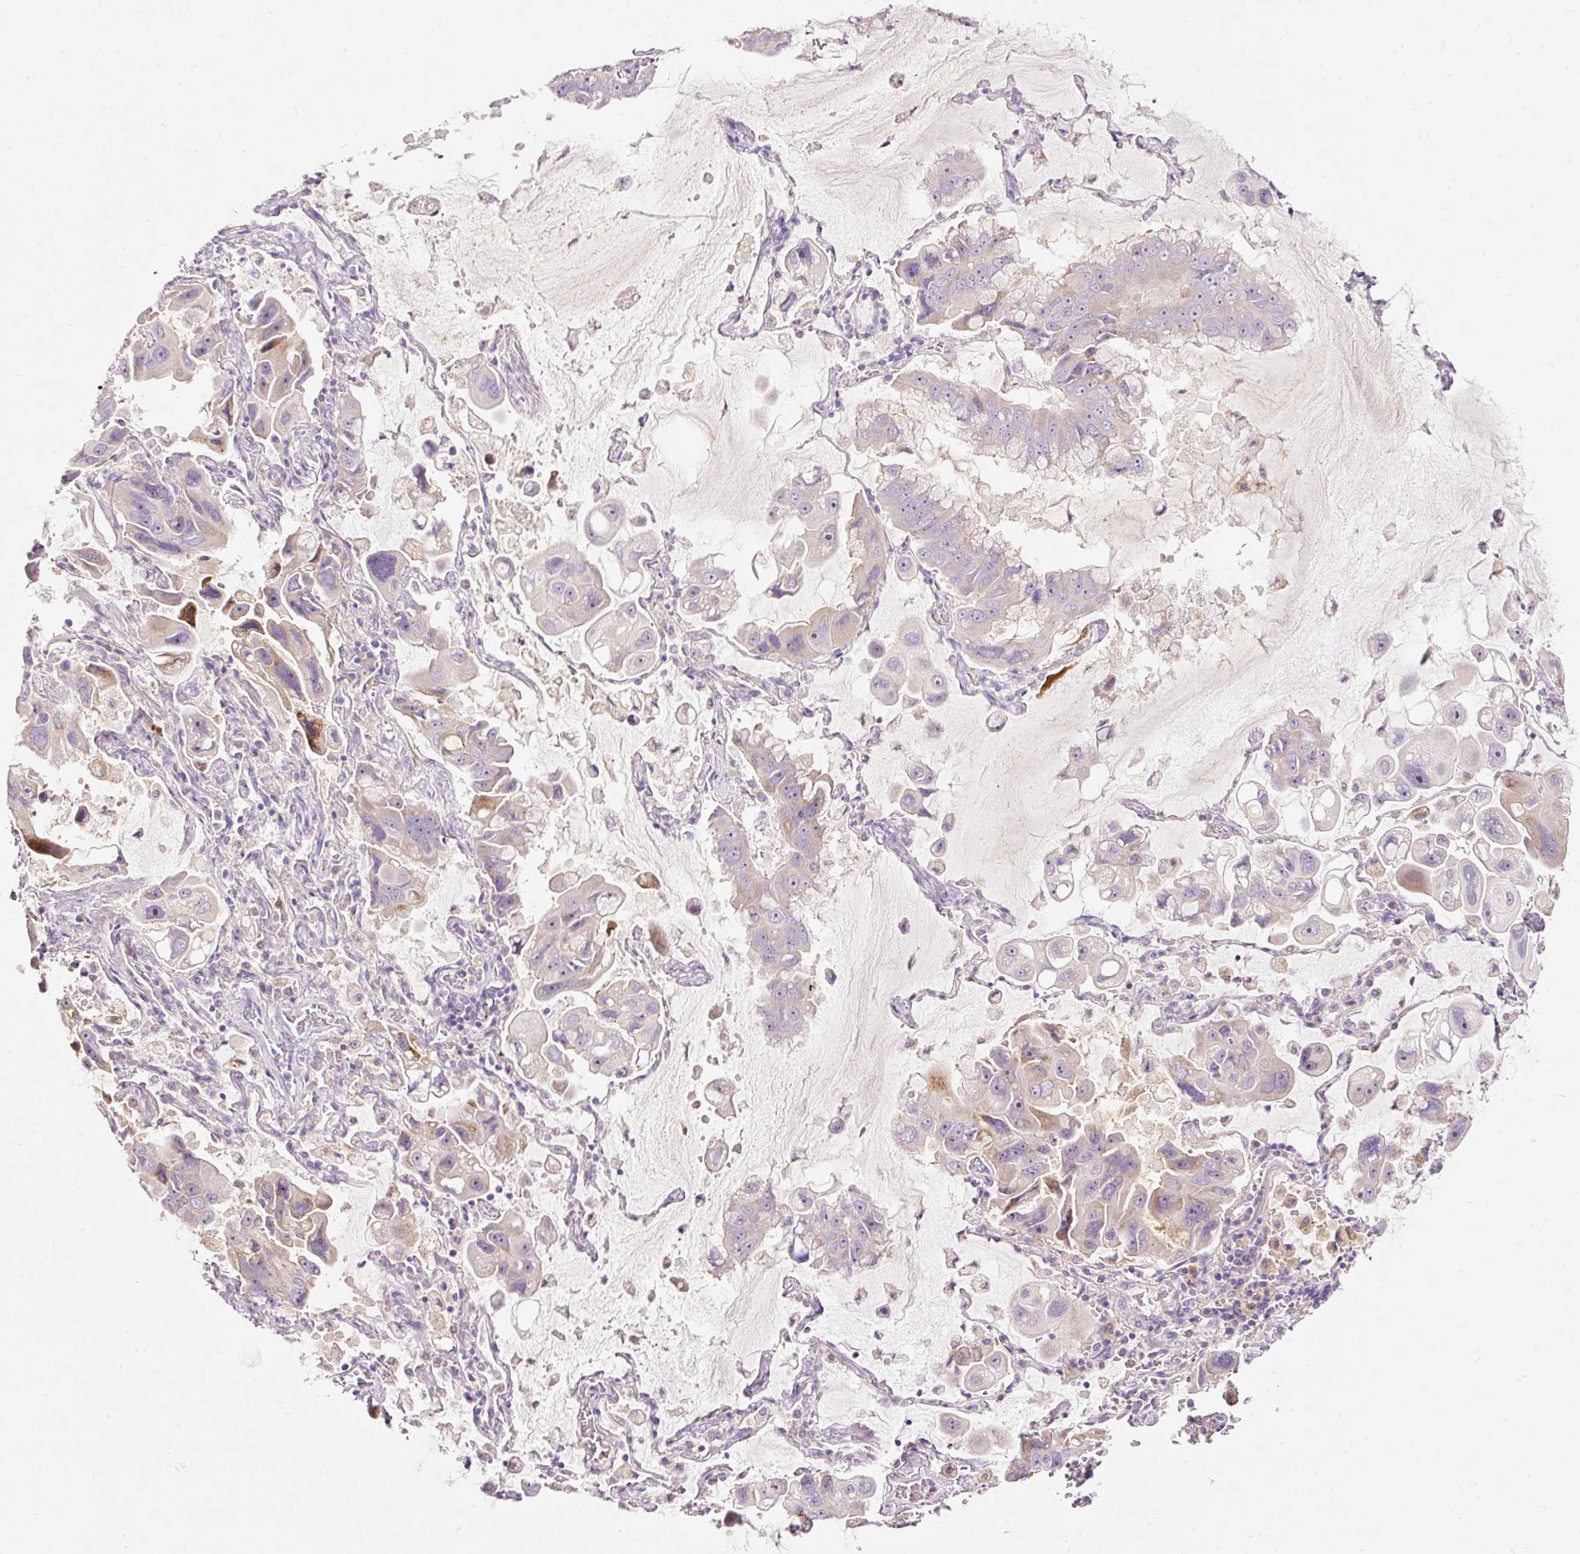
{"staining": {"intensity": "moderate", "quantity": "<25%", "location": "cytoplasmic/membranous"}, "tissue": "lung cancer", "cell_type": "Tumor cells", "image_type": "cancer", "snomed": [{"axis": "morphology", "description": "Adenocarcinoma, NOS"}, {"axis": "topography", "description": "Lung"}], "caption": "Adenocarcinoma (lung) stained for a protein reveals moderate cytoplasmic/membranous positivity in tumor cells.", "gene": "RSPO2", "patient": {"sex": "male", "age": 64}}